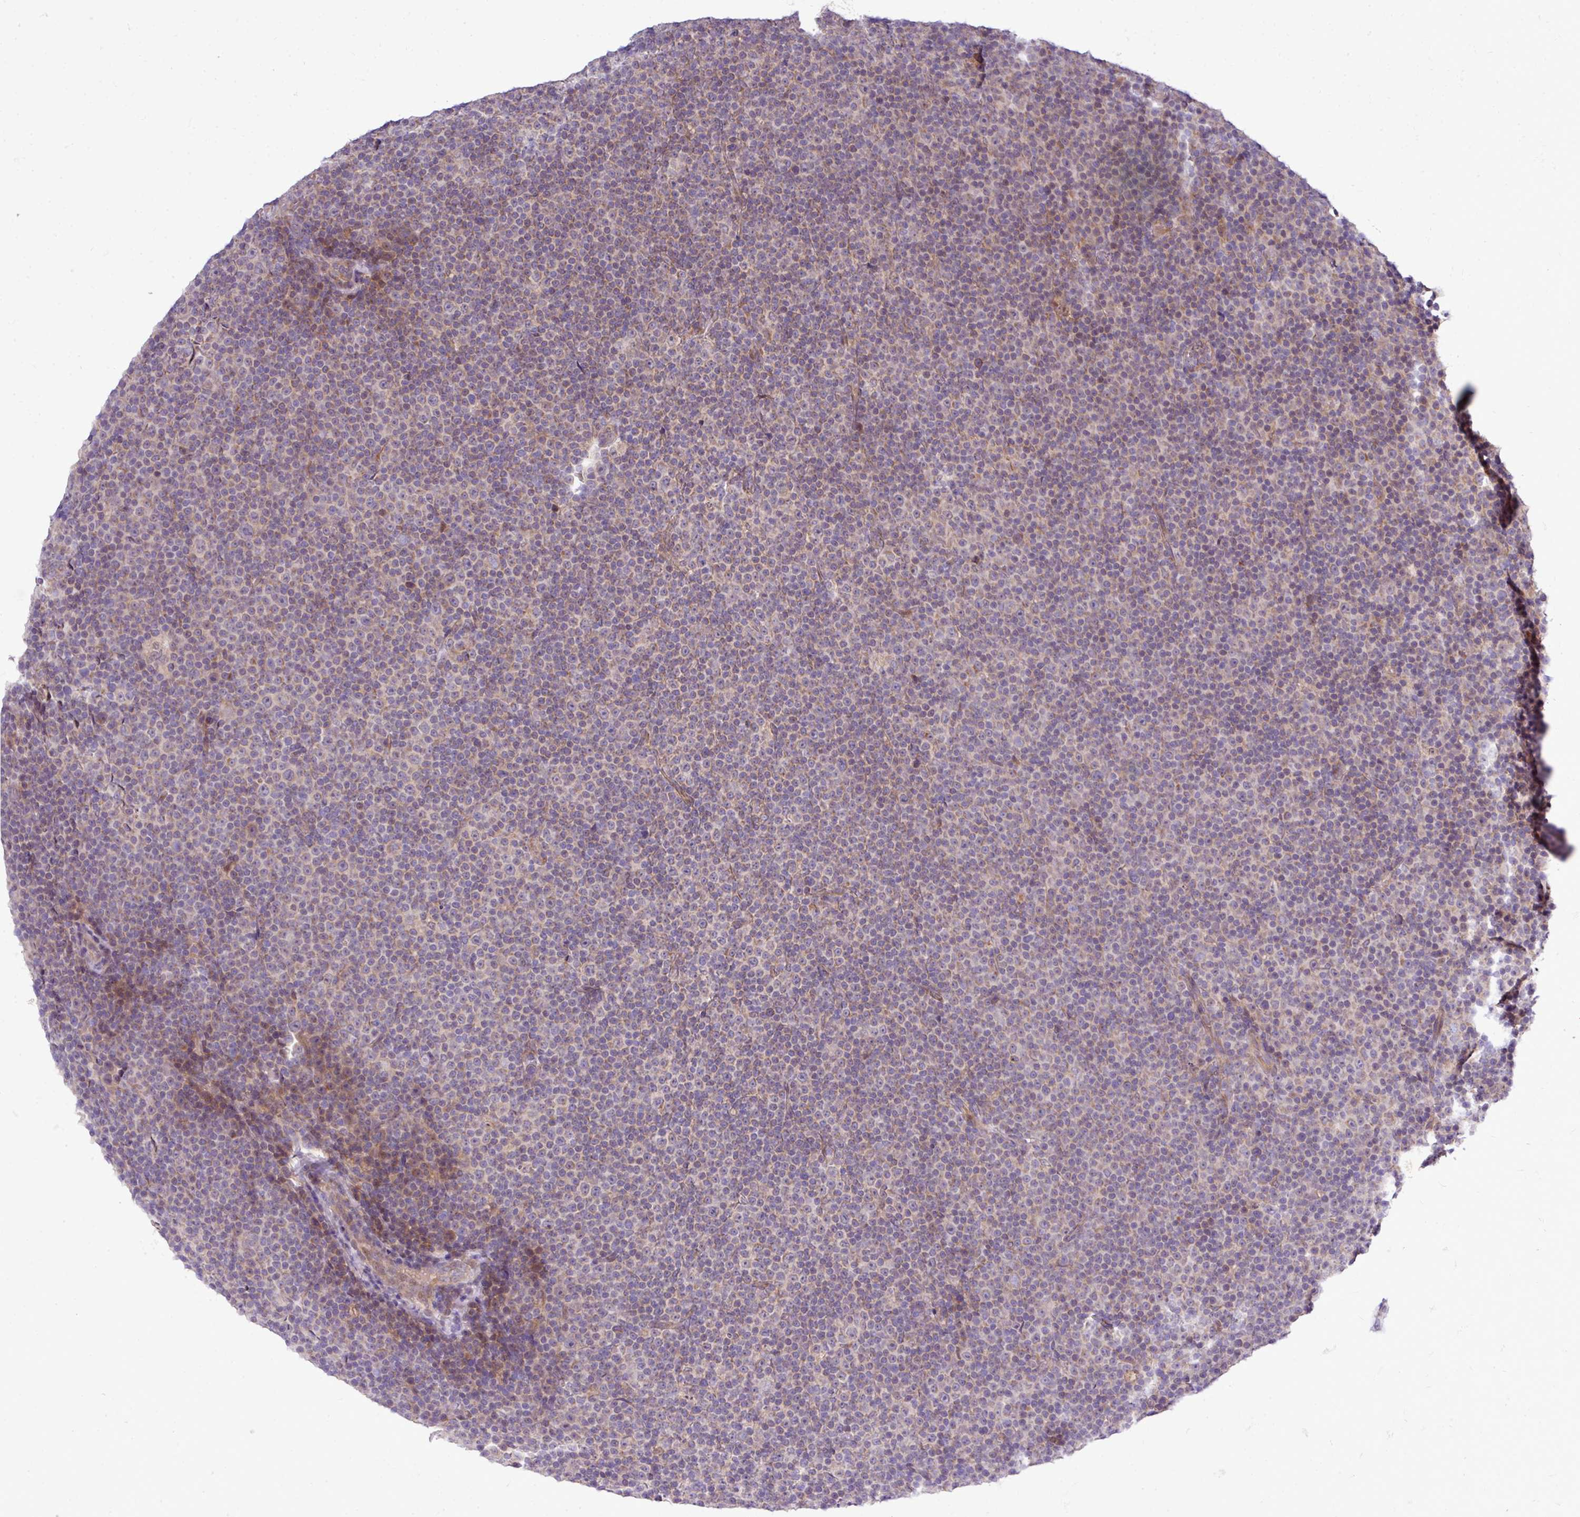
{"staining": {"intensity": "negative", "quantity": "none", "location": "none"}, "tissue": "lymphoma", "cell_type": "Tumor cells", "image_type": "cancer", "snomed": [{"axis": "morphology", "description": "Malignant lymphoma, non-Hodgkin's type, Low grade"}, {"axis": "topography", "description": "Lymph node"}], "caption": "Malignant lymphoma, non-Hodgkin's type (low-grade) was stained to show a protein in brown. There is no significant staining in tumor cells. The staining is performed using DAB brown chromogen with nuclei counter-stained in using hematoxylin.", "gene": "TM2D2", "patient": {"sex": "female", "age": 67}}